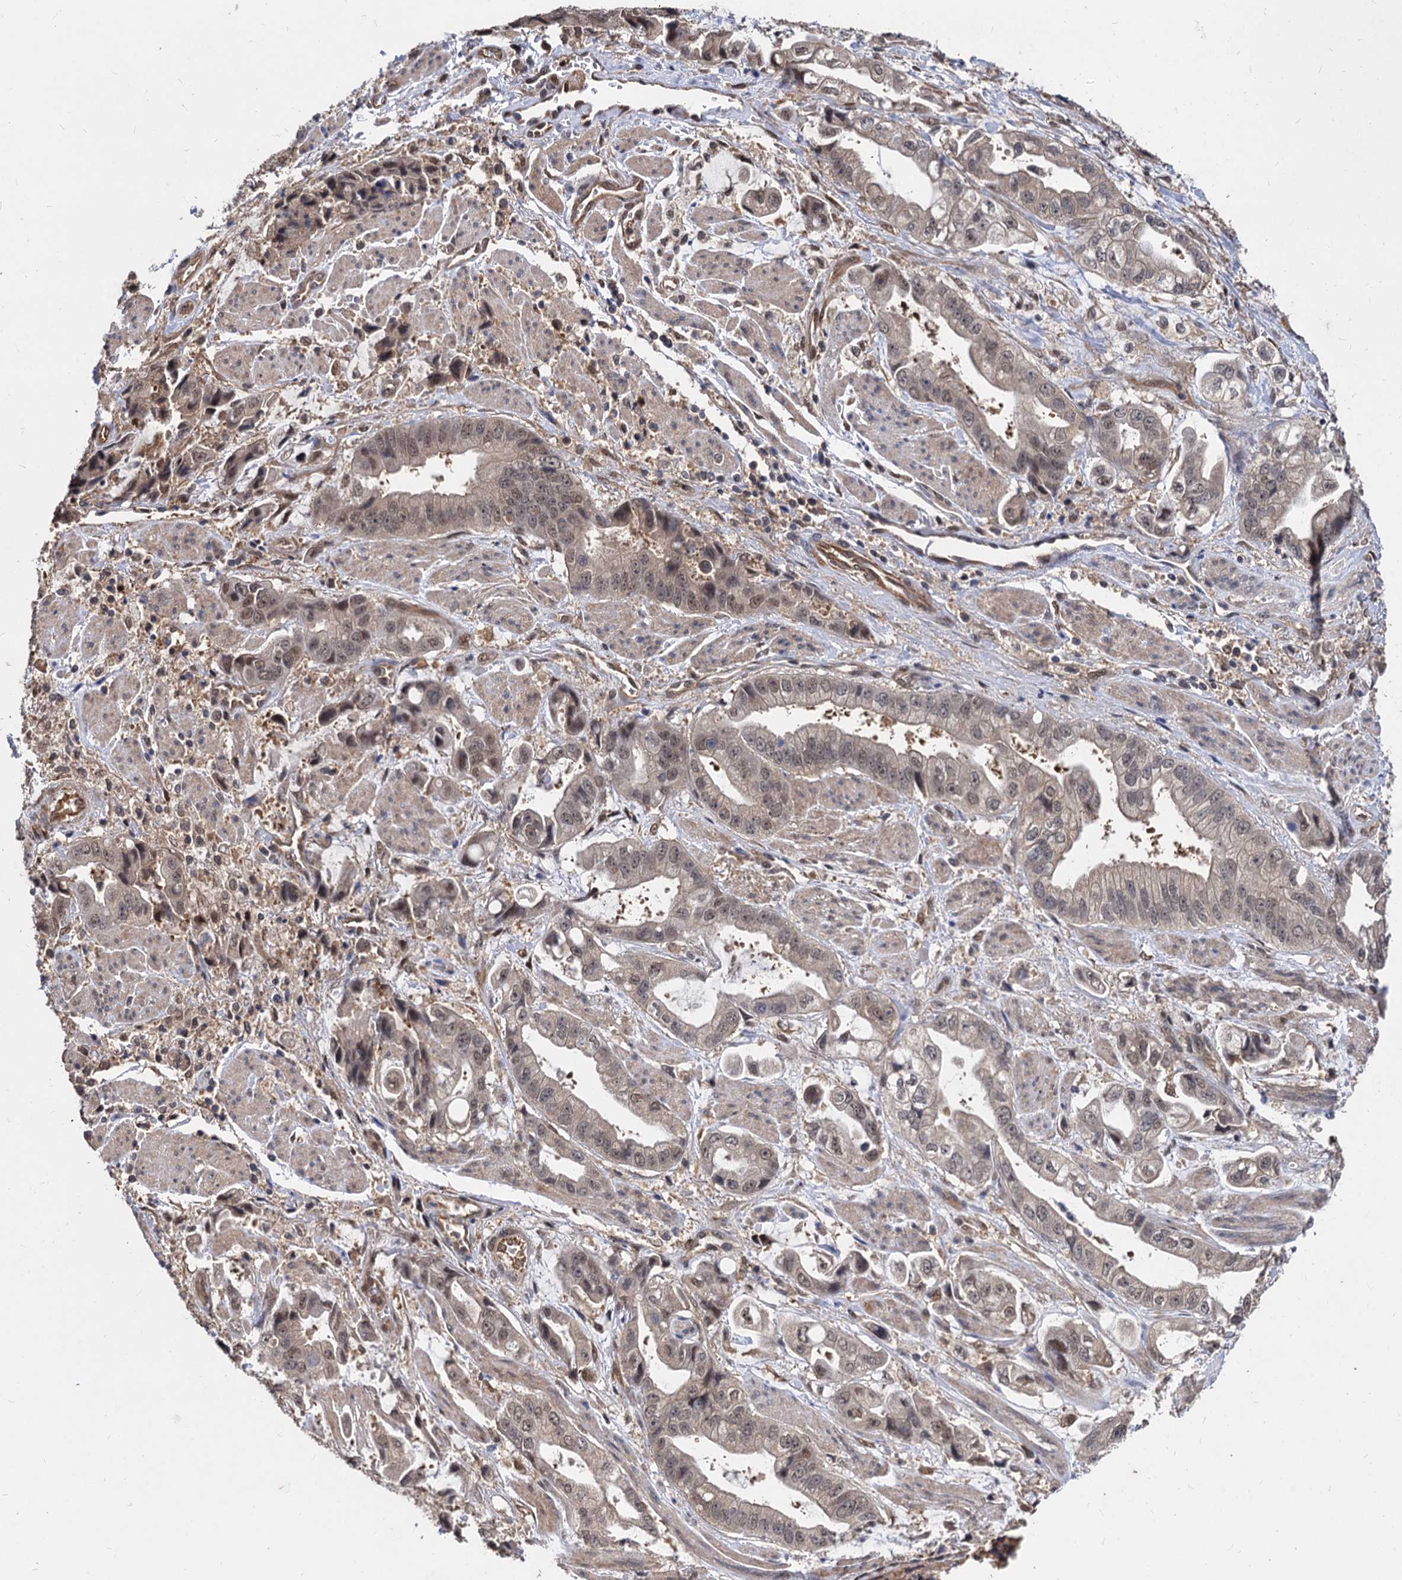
{"staining": {"intensity": "weak", "quantity": ">75%", "location": "cytoplasmic/membranous,nuclear"}, "tissue": "stomach cancer", "cell_type": "Tumor cells", "image_type": "cancer", "snomed": [{"axis": "morphology", "description": "Adenocarcinoma, NOS"}, {"axis": "topography", "description": "Stomach"}], "caption": "Protein analysis of adenocarcinoma (stomach) tissue reveals weak cytoplasmic/membranous and nuclear positivity in approximately >75% of tumor cells. (Brightfield microscopy of DAB IHC at high magnification).", "gene": "PSMD4", "patient": {"sex": "male", "age": 62}}